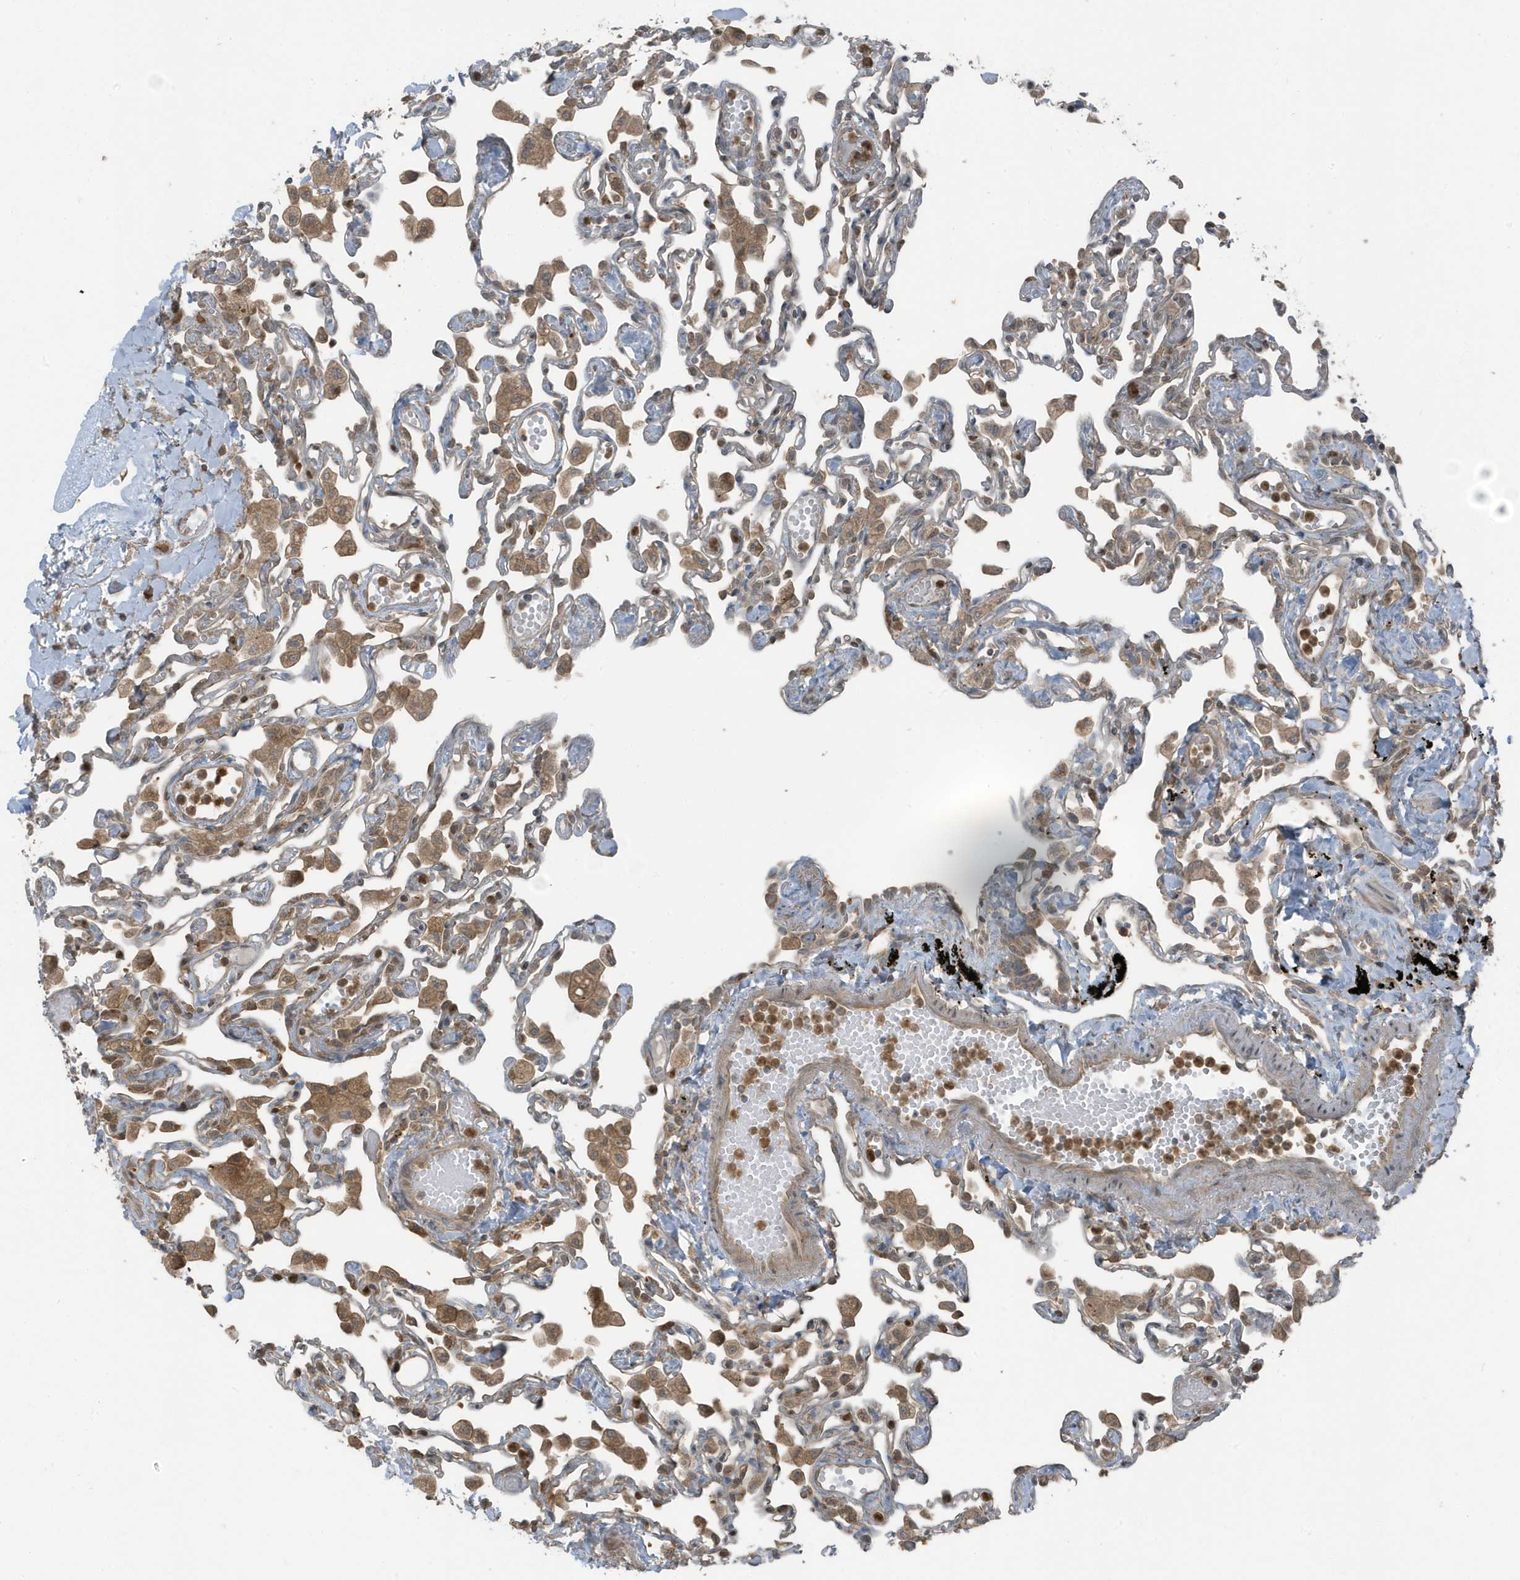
{"staining": {"intensity": "moderate", "quantity": "25%-75%", "location": "cytoplasmic/membranous"}, "tissue": "lung", "cell_type": "Alveolar cells", "image_type": "normal", "snomed": [{"axis": "morphology", "description": "Normal tissue, NOS"}, {"axis": "topography", "description": "Bronchus"}, {"axis": "topography", "description": "Lung"}], "caption": "Moderate cytoplasmic/membranous staining for a protein is appreciated in about 25%-75% of alveolar cells of unremarkable lung using immunohistochemistry.", "gene": "AZI2", "patient": {"sex": "female", "age": 49}}